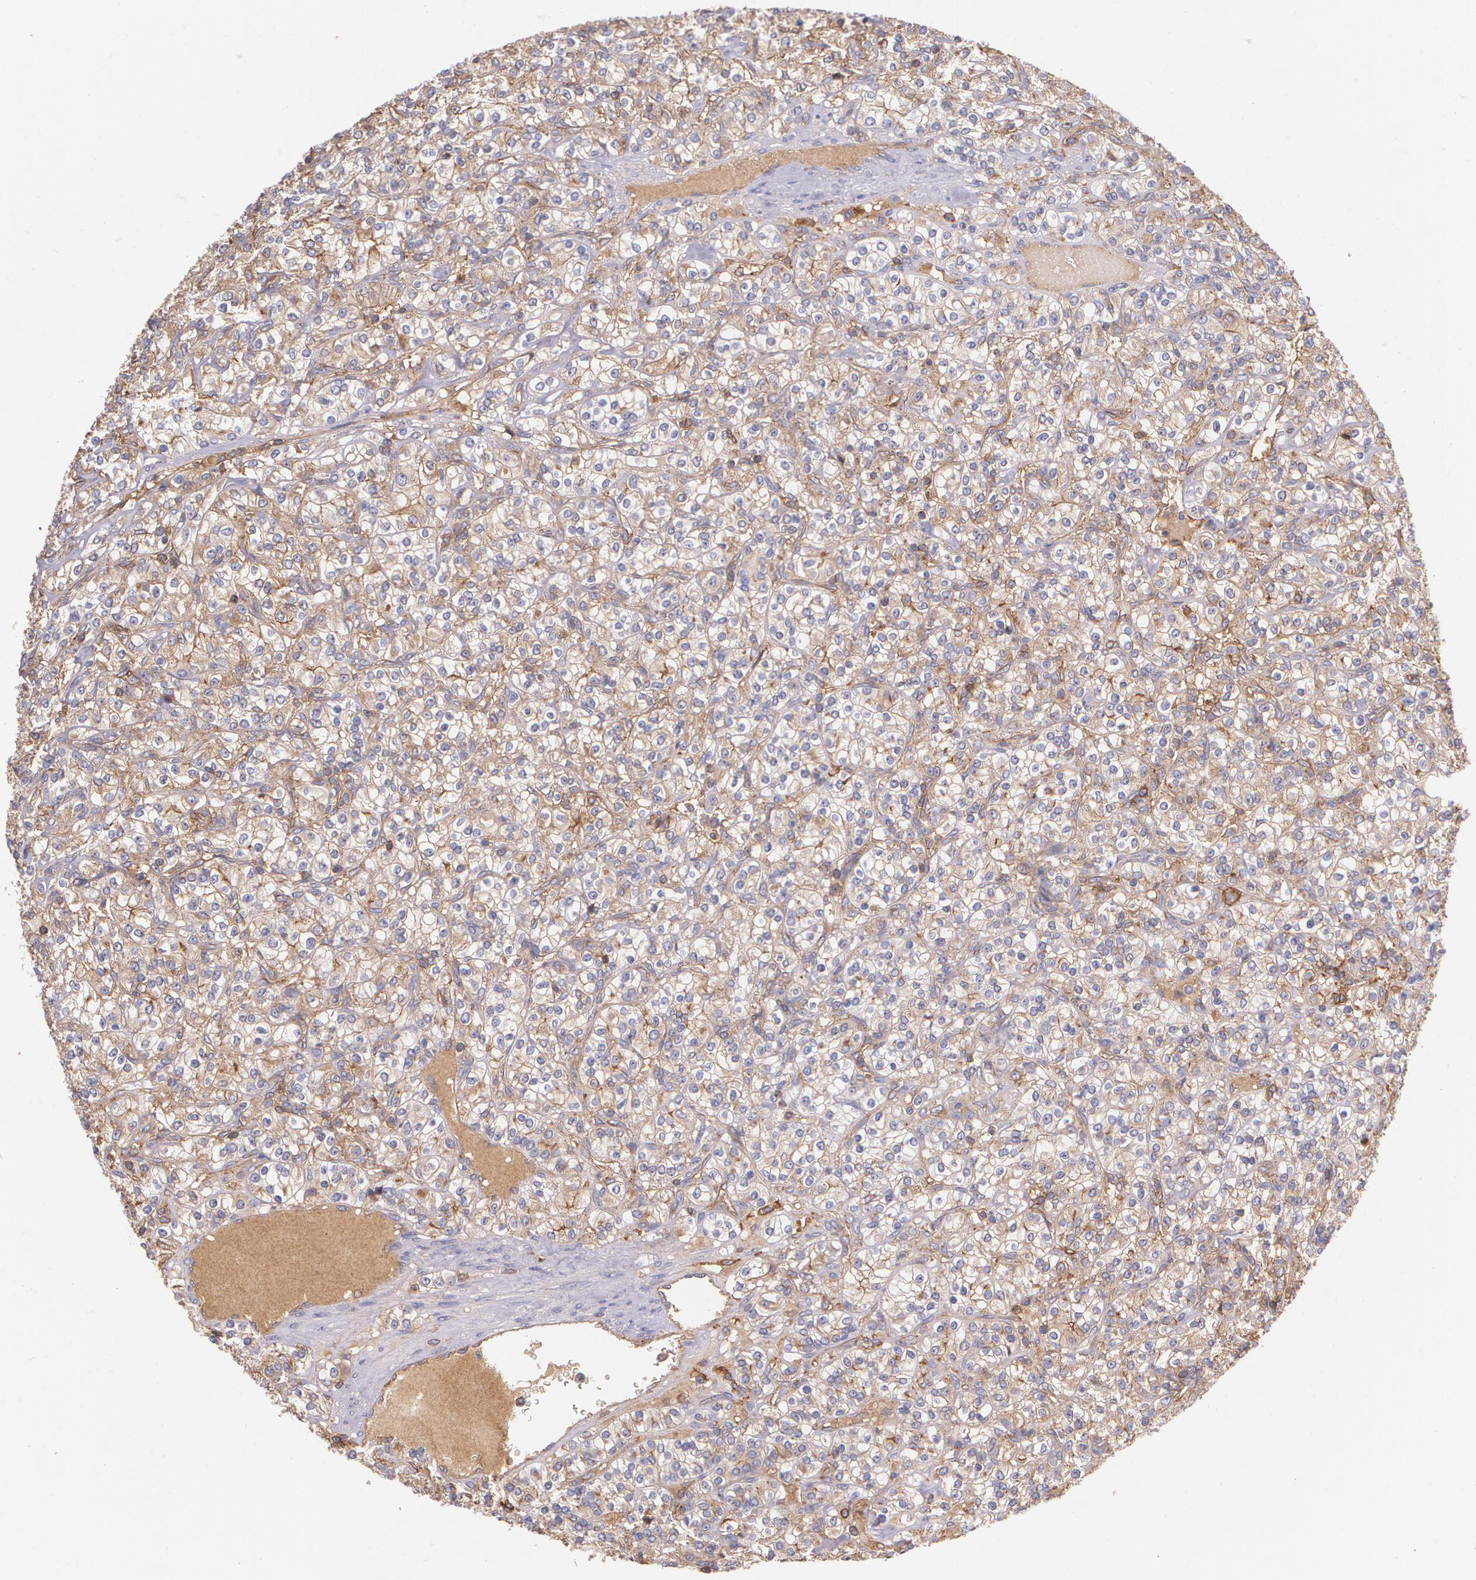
{"staining": {"intensity": "weak", "quantity": "25%-75%", "location": "cytoplasmic/membranous"}, "tissue": "renal cancer", "cell_type": "Tumor cells", "image_type": "cancer", "snomed": [{"axis": "morphology", "description": "Adenocarcinoma, NOS"}, {"axis": "topography", "description": "Kidney"}], "caption": "There is low levels of weak cytoplasmic/membranous expression in tumor cells of renal cancer, as demonstrated by immunohistochemical staining (brown color).", "gene": "B2M", "patient": {"sex": "male", "age": 77}}